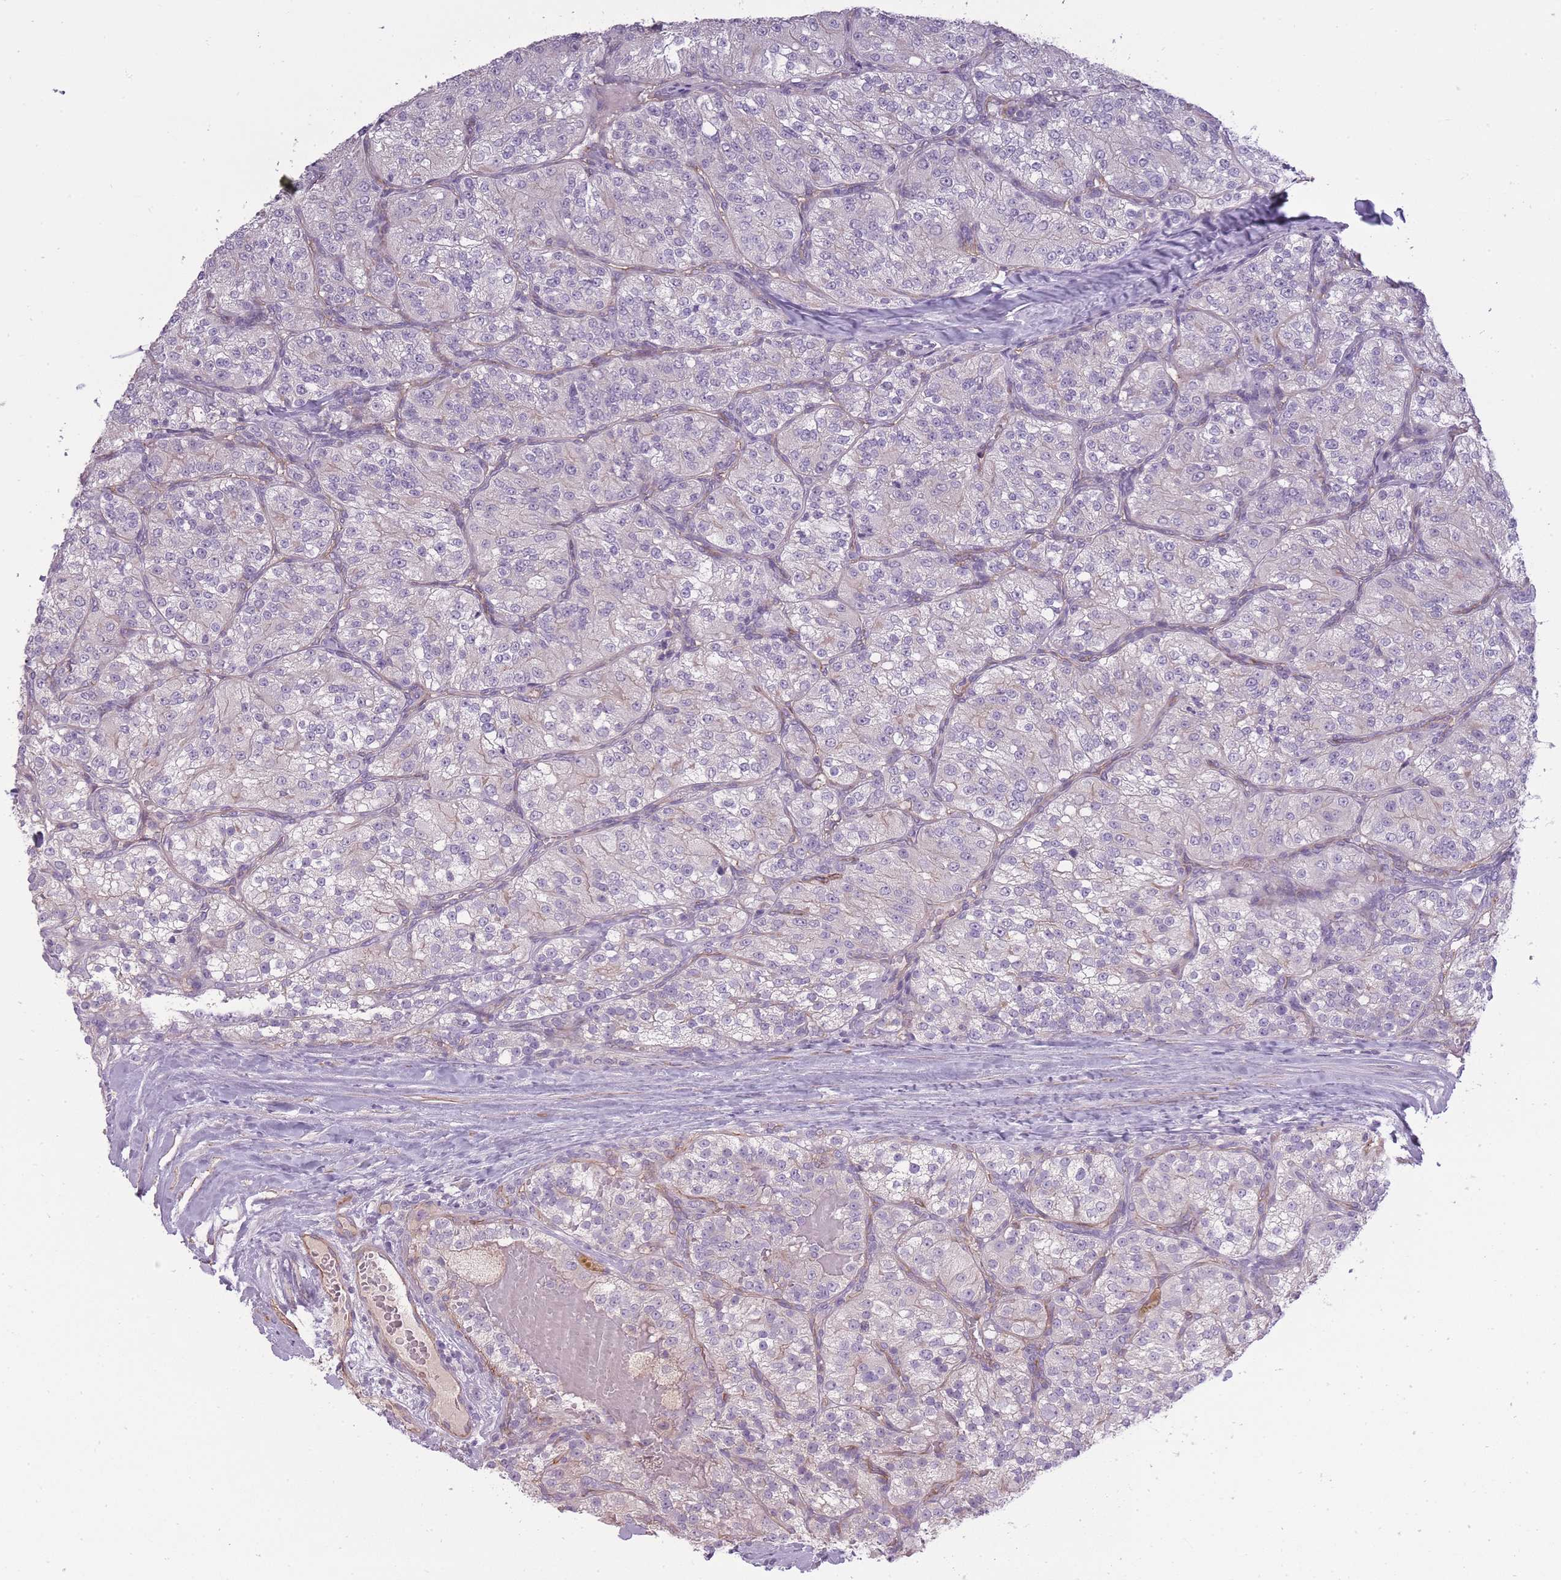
{"staining": {"intensity": "negative", "quantity": "none", "location": "none"}, "tissue": "renal cancer", "cell_type": "Tumor cells", "image_type": "cancer", "snomed": [{"axis": "morphology", "description": "Adenocarcinoma, NOS"}, {"axis": "topography", "description": "Kidney"}], "caption": "High power microscopy image of an IHC histopathology image of renal cancer, revealing no significant expression in tumor cells.", "gene": "SLC8A2", "patient": {"sex": "female", "age": 63}}